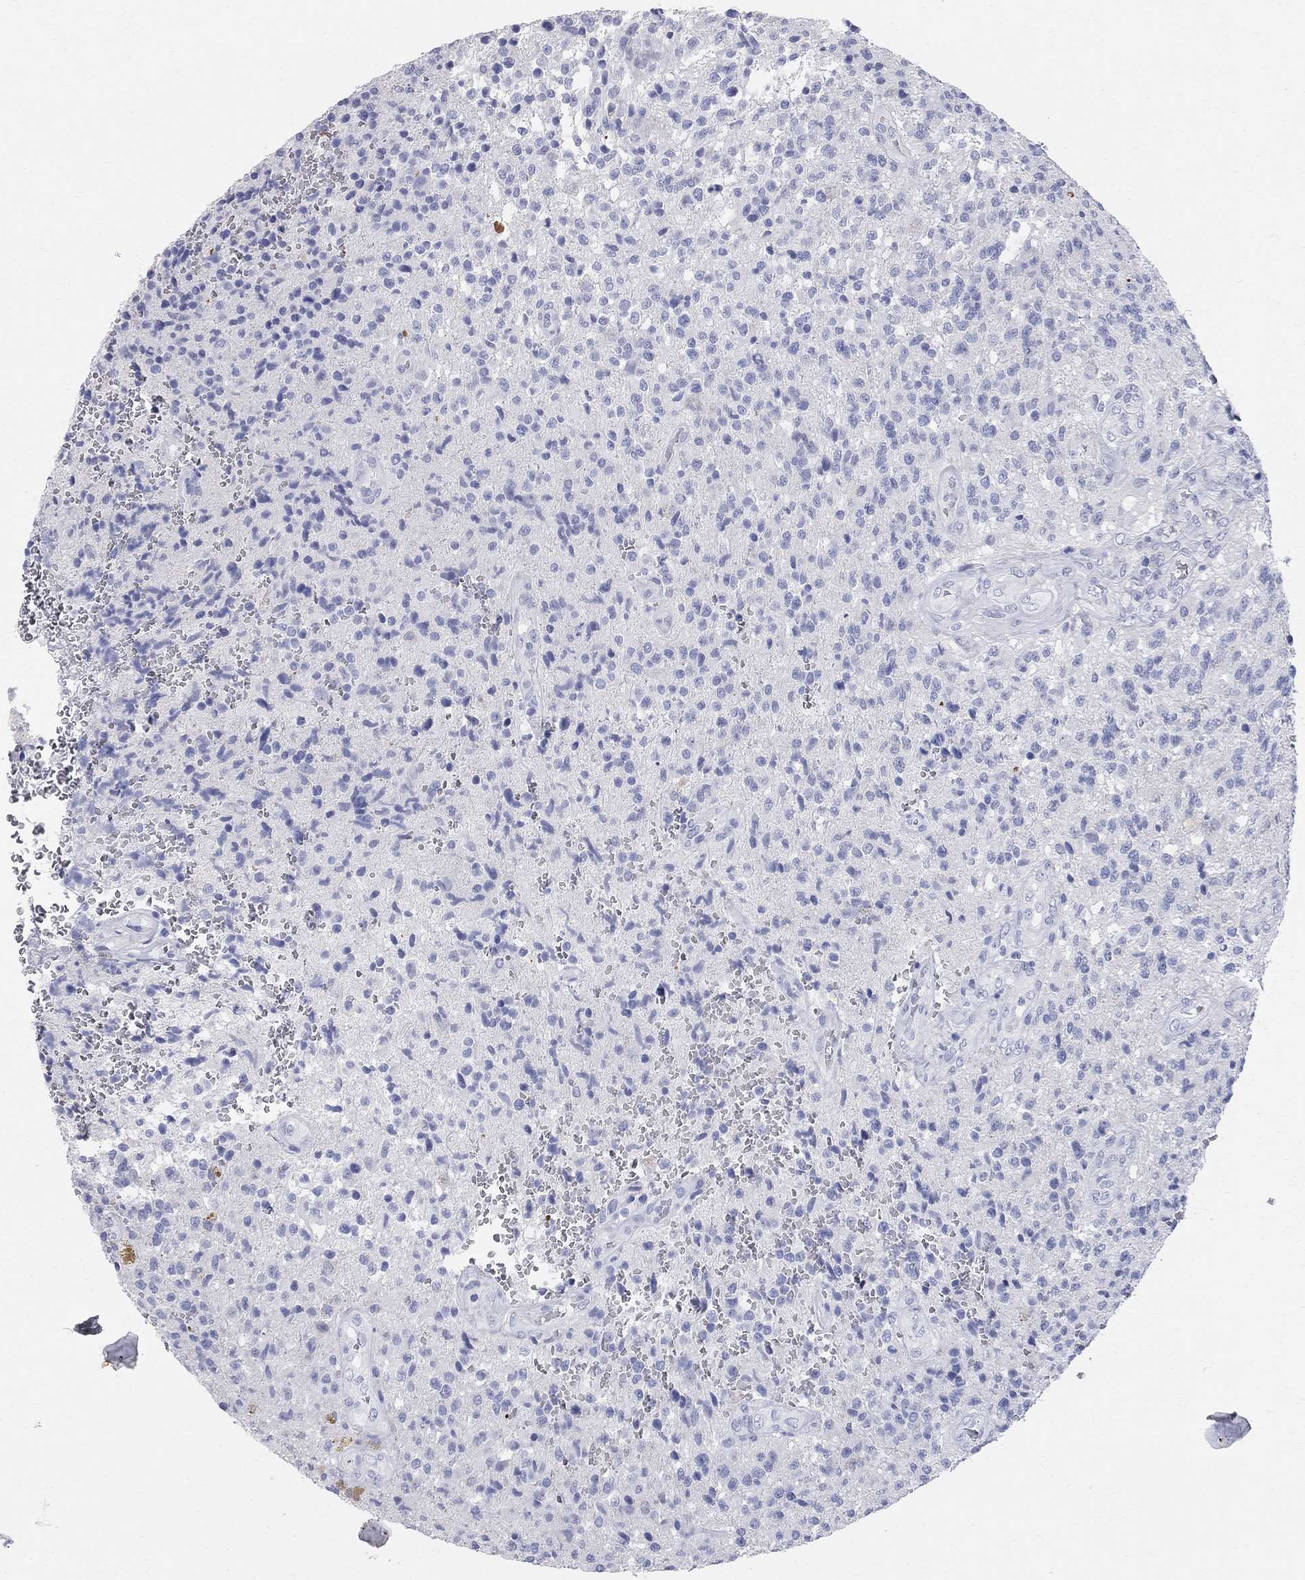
{"staining": {"intensity": "negative", "quantity": "none", "location": "none"}, "tissue": "glioma", "cell_type": "Tumor cells", "image_type": "cancer", "snomed": [{"axis": "morphology", "description": "Glioma, malignant, High grade"}, {"axis": "topography", "description": "Brain"}], "caption": "IHC photomicrograph of neoplastic tissue: human malignant glioma (high-grade) stained with DAB reveals no significant protein expression in tumor cells. (Brightfield microscopy of DAB immunohistochemistry at high magnification).", "gene": "AOX1", "patient": {"sex": "male", "age": 56}}